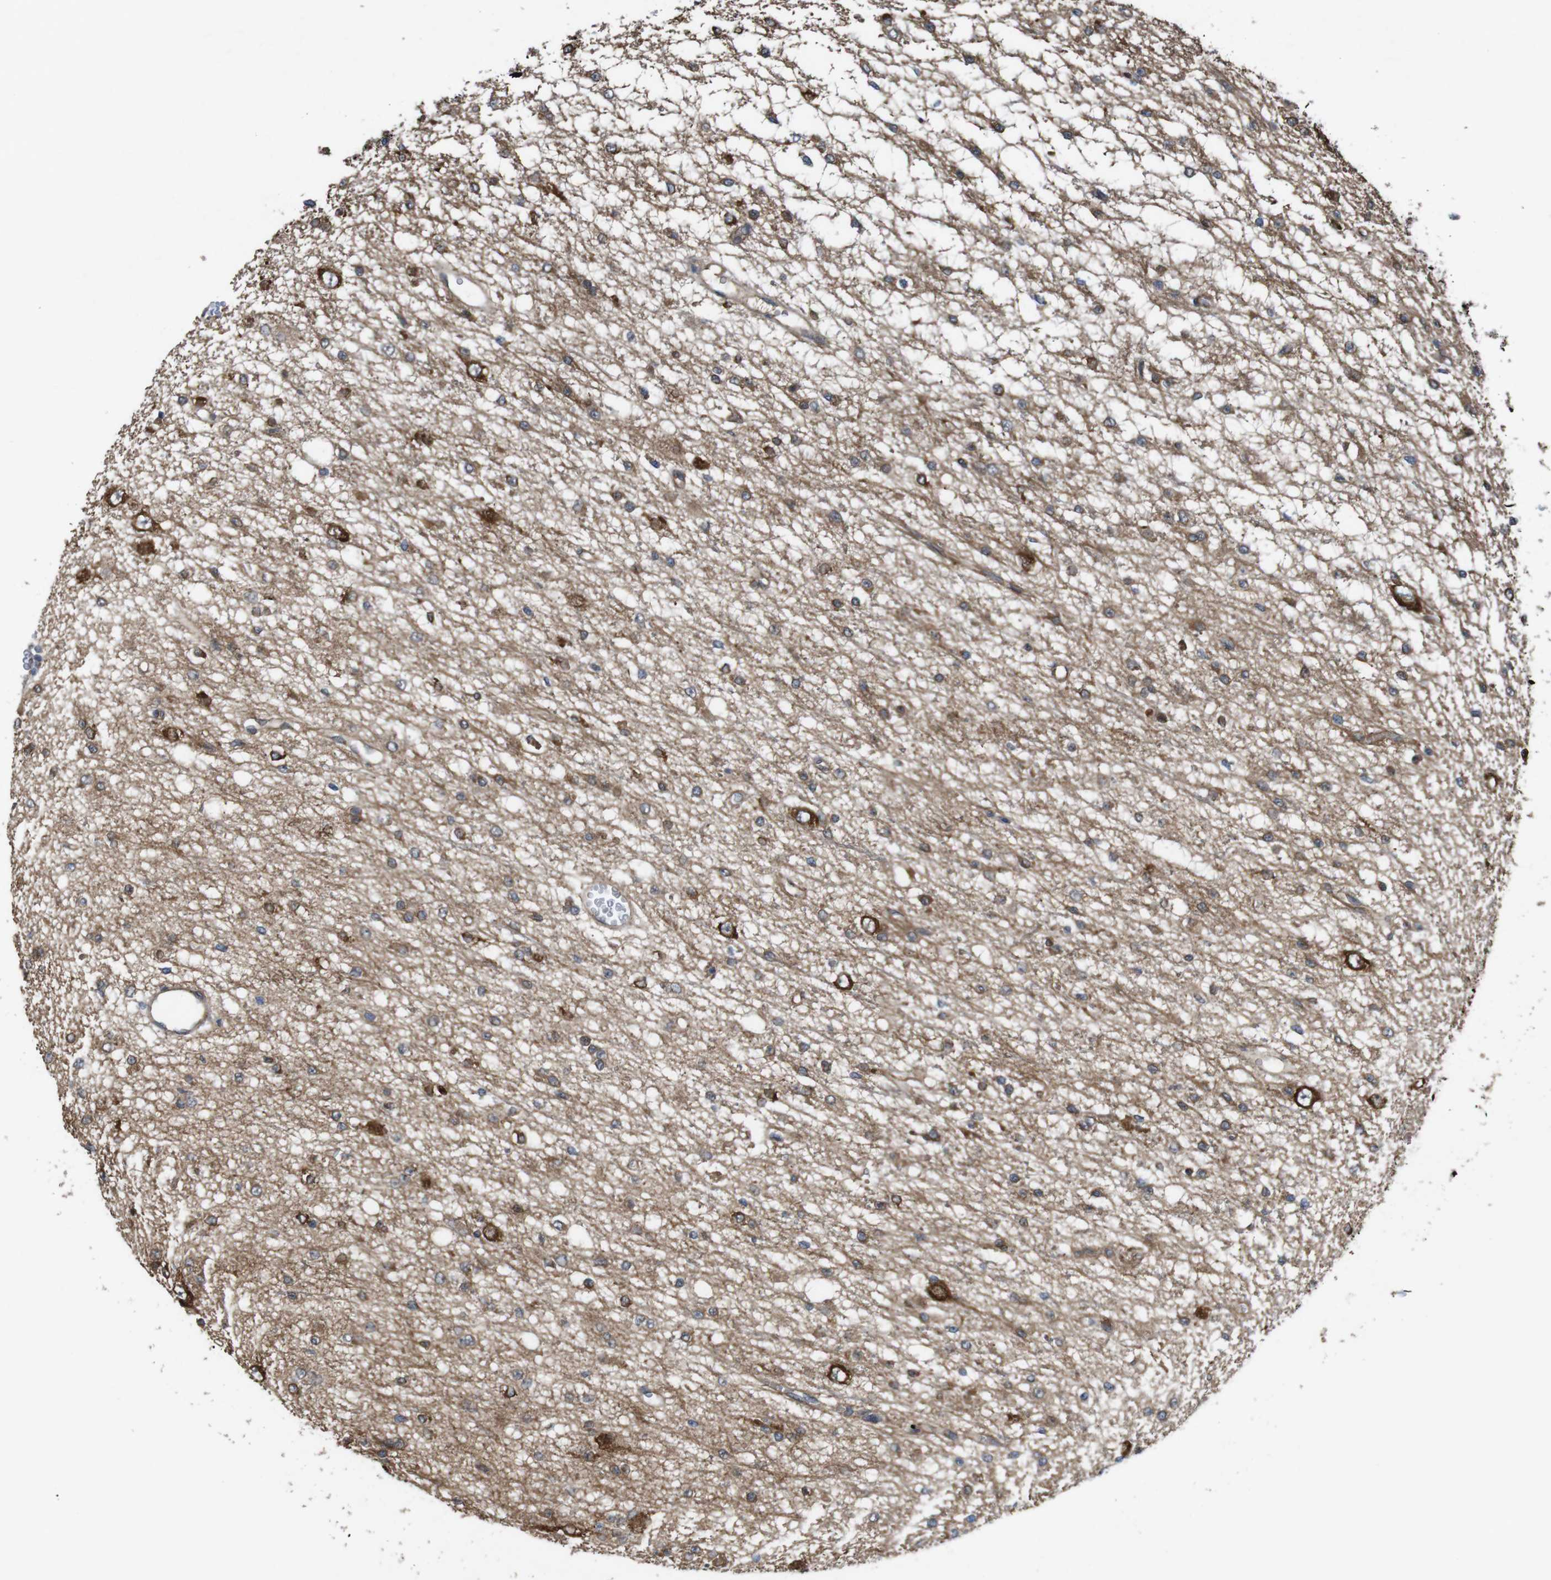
{"staining": {"intensity": "strong", "quantity": "25%-75%", "location": "cytoplasmic/membranous"}, "tissue": "glioma", "cell_type": "Tumor cells", "image_type": "cancer", "snomed": [{"axis": "morphology", "description": "Glioma, malignant, Low grade"}, {"axis": "topography", "description": "Brain"}], "caption": "A brown stain highlights strong cytoplasmic/membranous staining of a protein in human glioma tumor cells. Nuclei are stained in blue.", "gene": "PTGER4", "patient": {"sex": "male", "age": 38}}